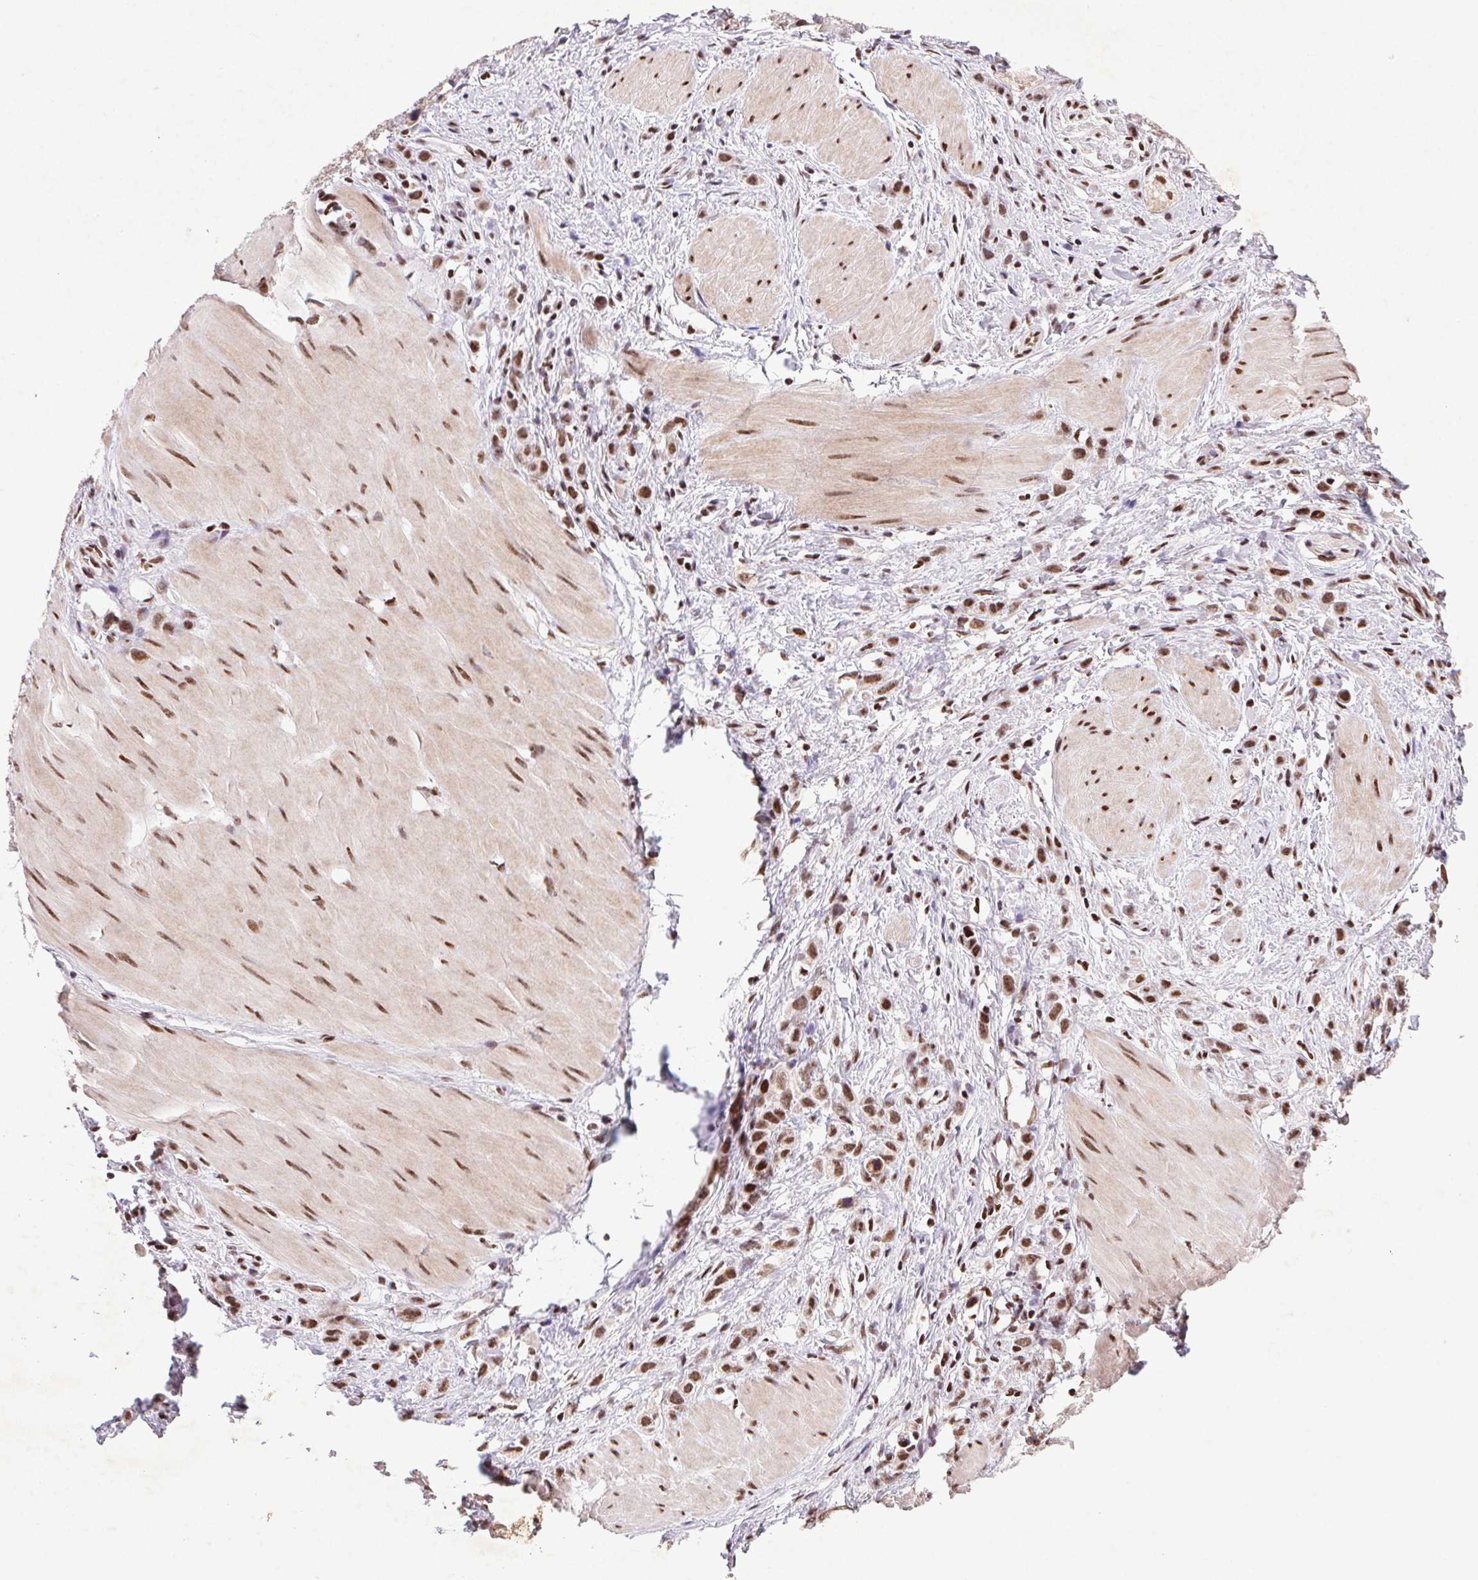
{"staining": {"intensity": "strong", "quantity": ">75%", "location": "nuclear"}, "tissue": "stomach cancer", "cell_type": "Tumor cells", "image_type": "cancer", "snomed": [{"axis": "morphology", "description": "Adenocarcinoma, NOS"}, {"axis": "topography", "description": "Stomach"}], "caption": "Stomach cancer stained for a protein shows strong nuclear positivity in tumor cells. Nuclei are stained in blue.", "gene": "LDLRAD4", "patient": {"sex": "male", "age": 47}}